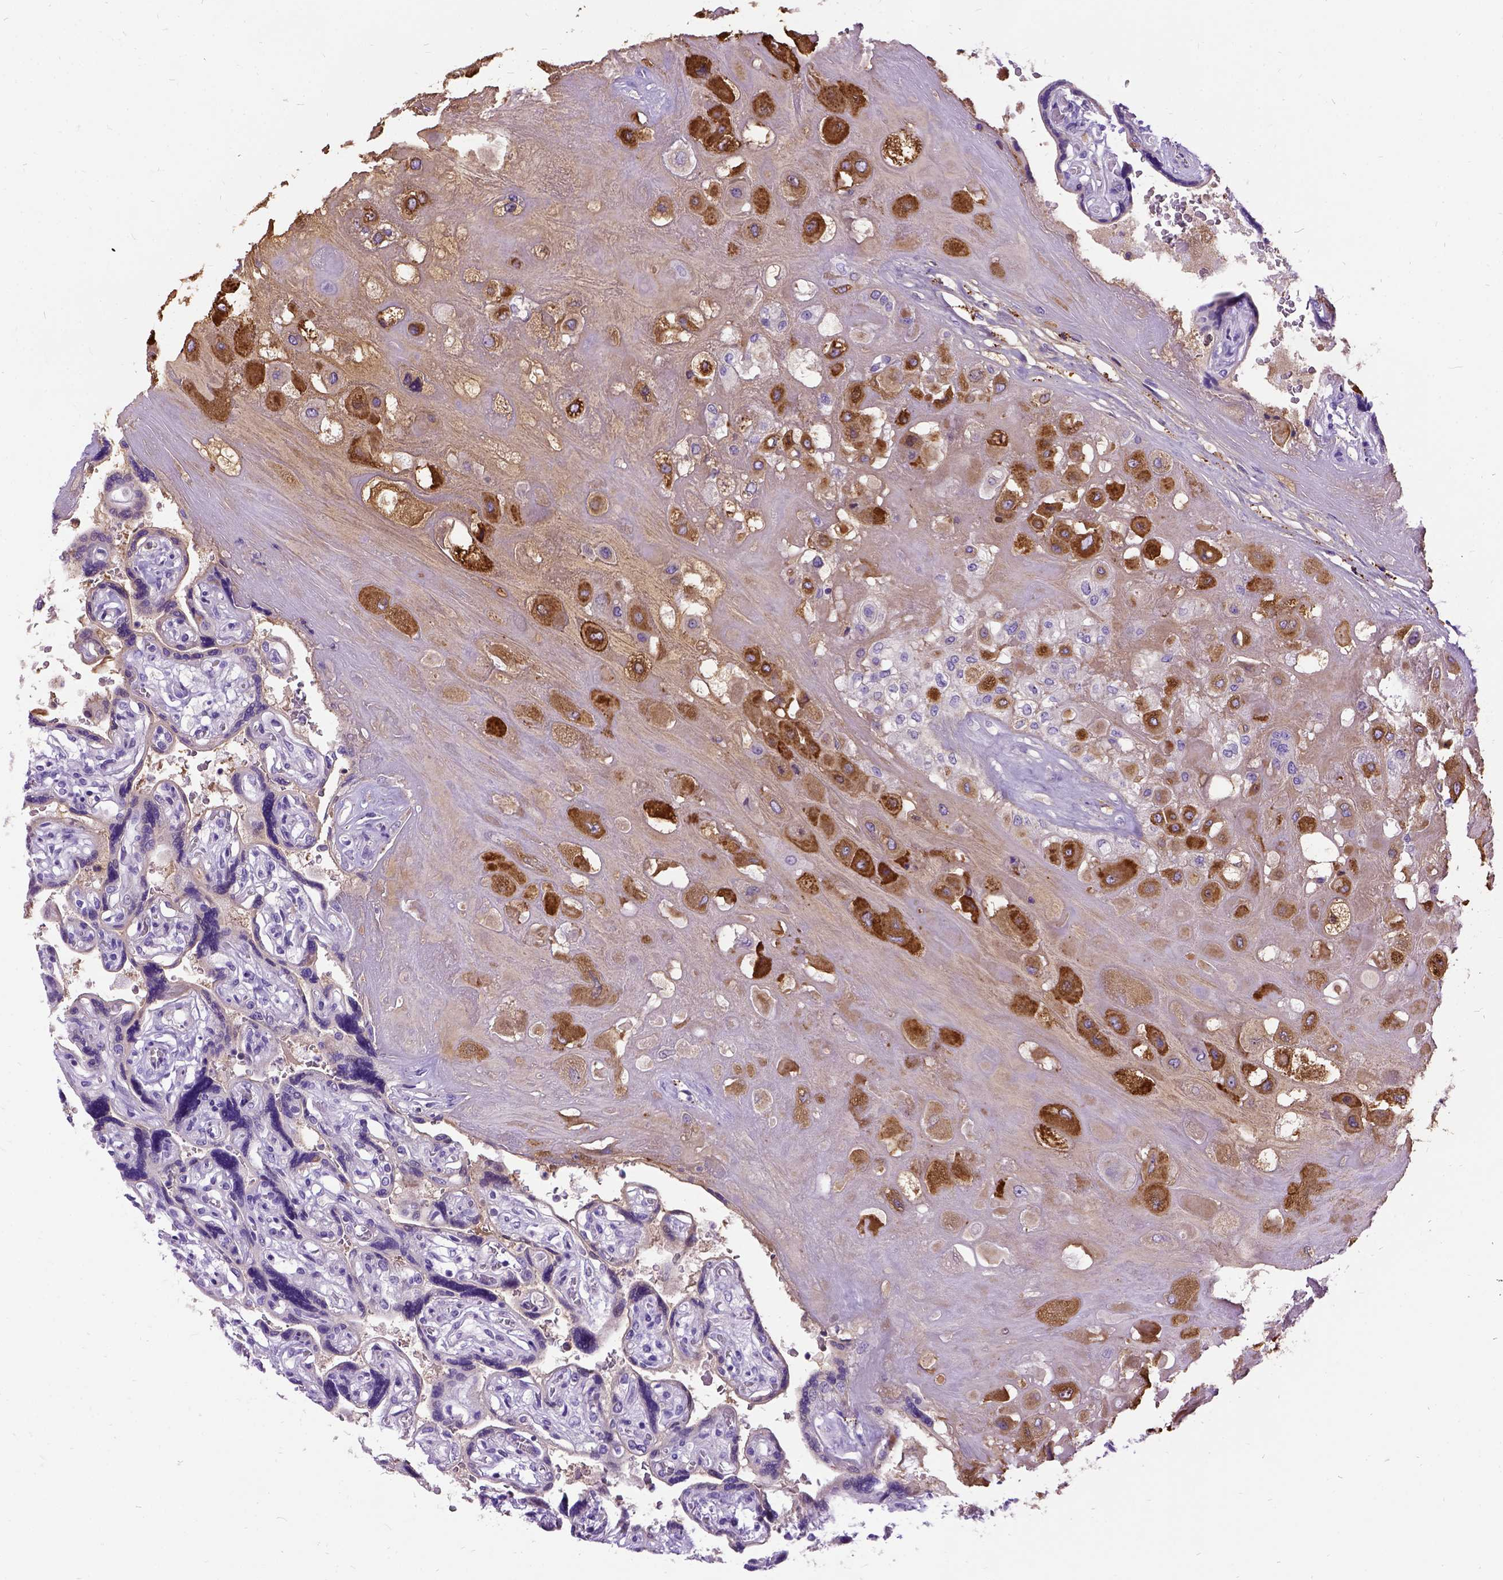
{"staining": {"intensity": "negative", "quantity": "none", "location": "none"}, "tissue": "placenta", "cell_type": "Decidual cells", "image_type": "normal", "snomed": [{"axis": "morphology", "description": "Normal tissue, NOS"}, {"axis": "topography", "description": "Placenta"}], "caption": "Immunohistochemistry (IHC) histopathology image of normal placenta: human placenta stained with DAB (3,3'-diaminobenzidine) exhibits no significant protein expression in decidual cells.", "gene": "ENSG00000254979", "patient": {"sex": "female", "age": 32}}